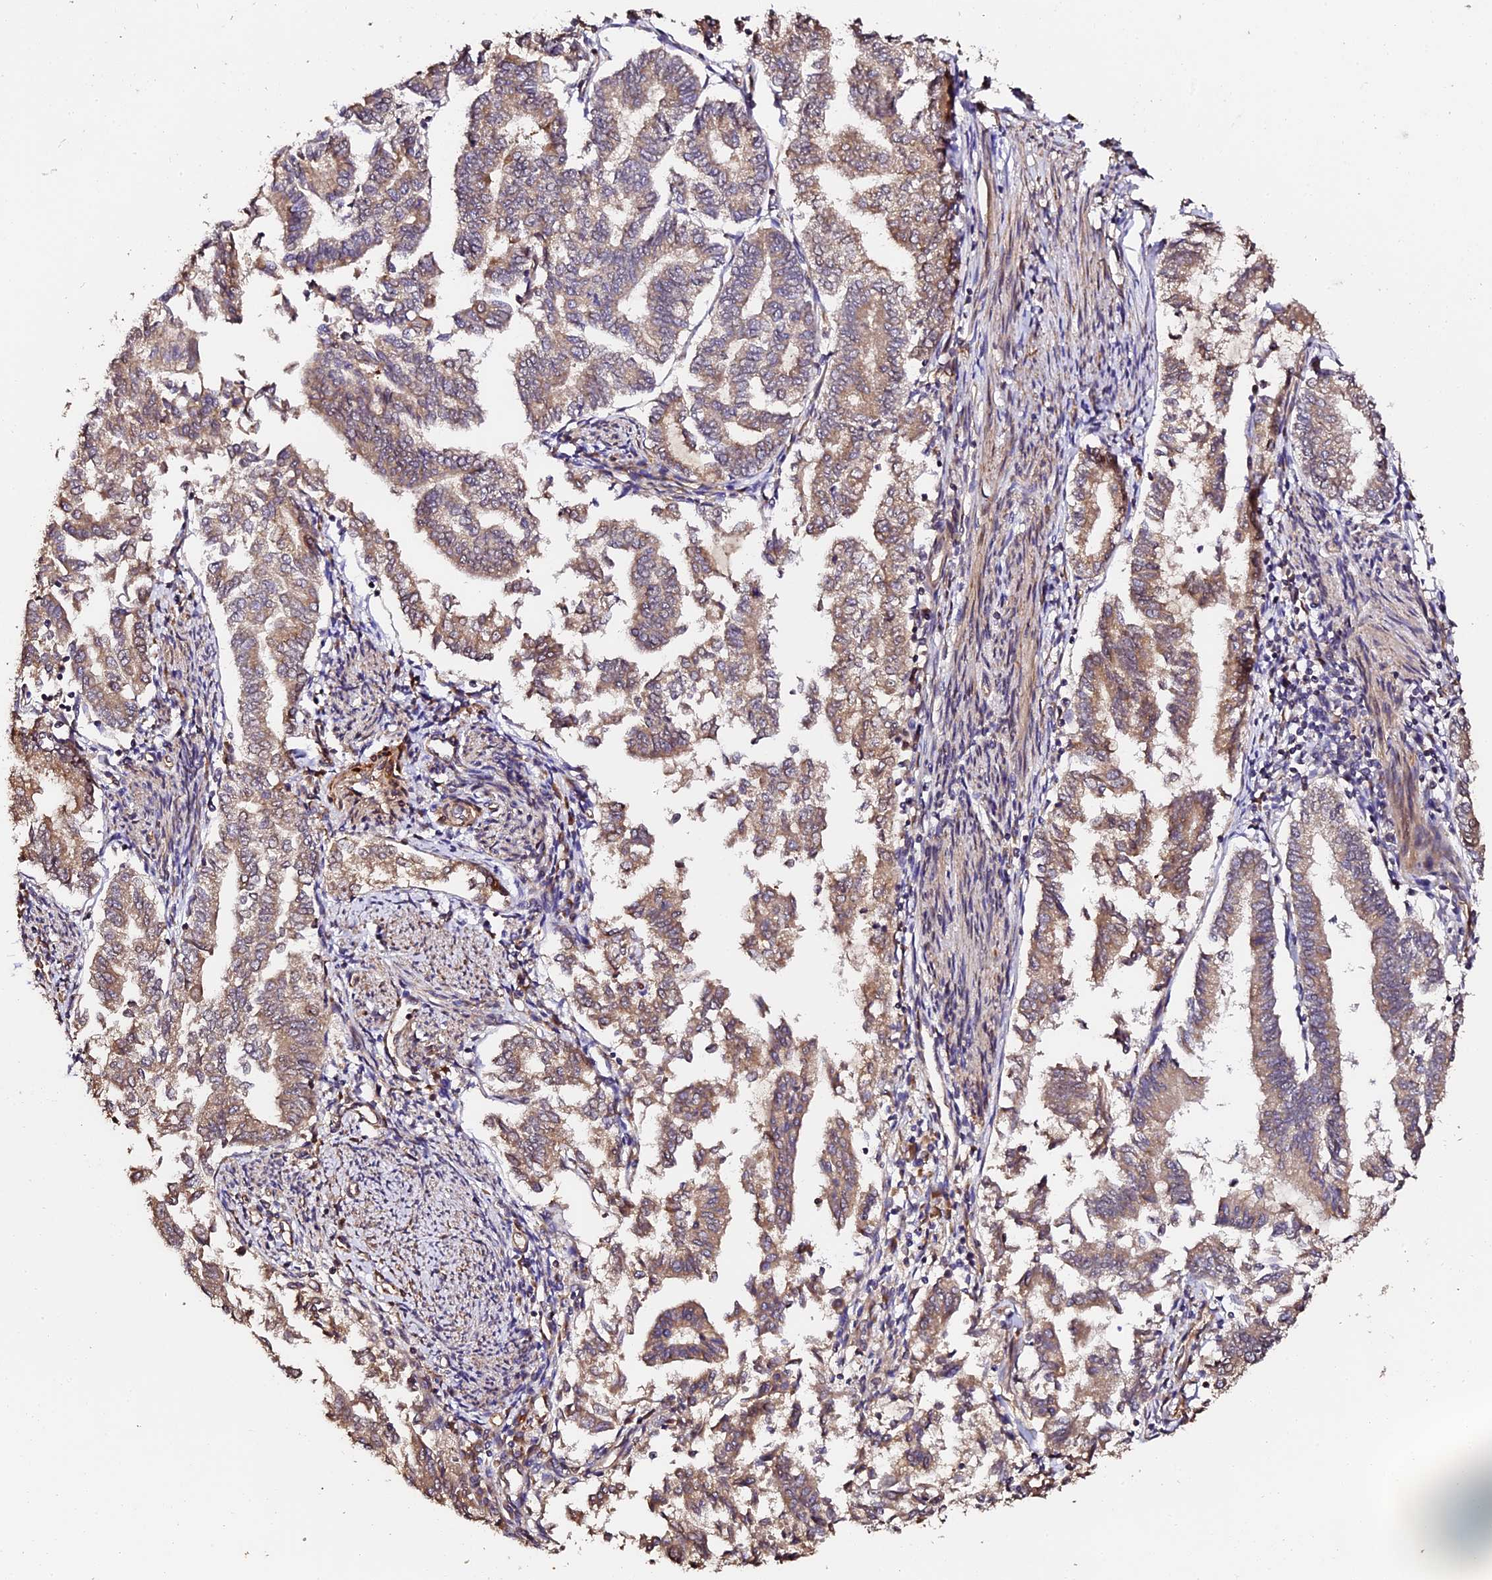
{"staining": {"intensity": "moderate", "quantity": ">75%", "location": "cytoplasmic/membranous"}, "tissue": "endometrial cancer", "cell_type": "Tumor cells", "image_type": "cancer", "snomed": [{"axis": "morphology", "description": "Adenocarcinoma, NOS"}, {"axis": "topography", "description": "Endometrium"}], "caption": "An IHC micrograph of tumor tissue is shown. Protein staining in brown highlights moderate cytoplasmic/membranous positivity in endometrial cancer (adenocarcinoma) within tumor cells. (brown staining indicates protein expression, while blue staining denotes nuclei).", "gene": "TDO2", "patient": {"sex": "female", "age": 79}}